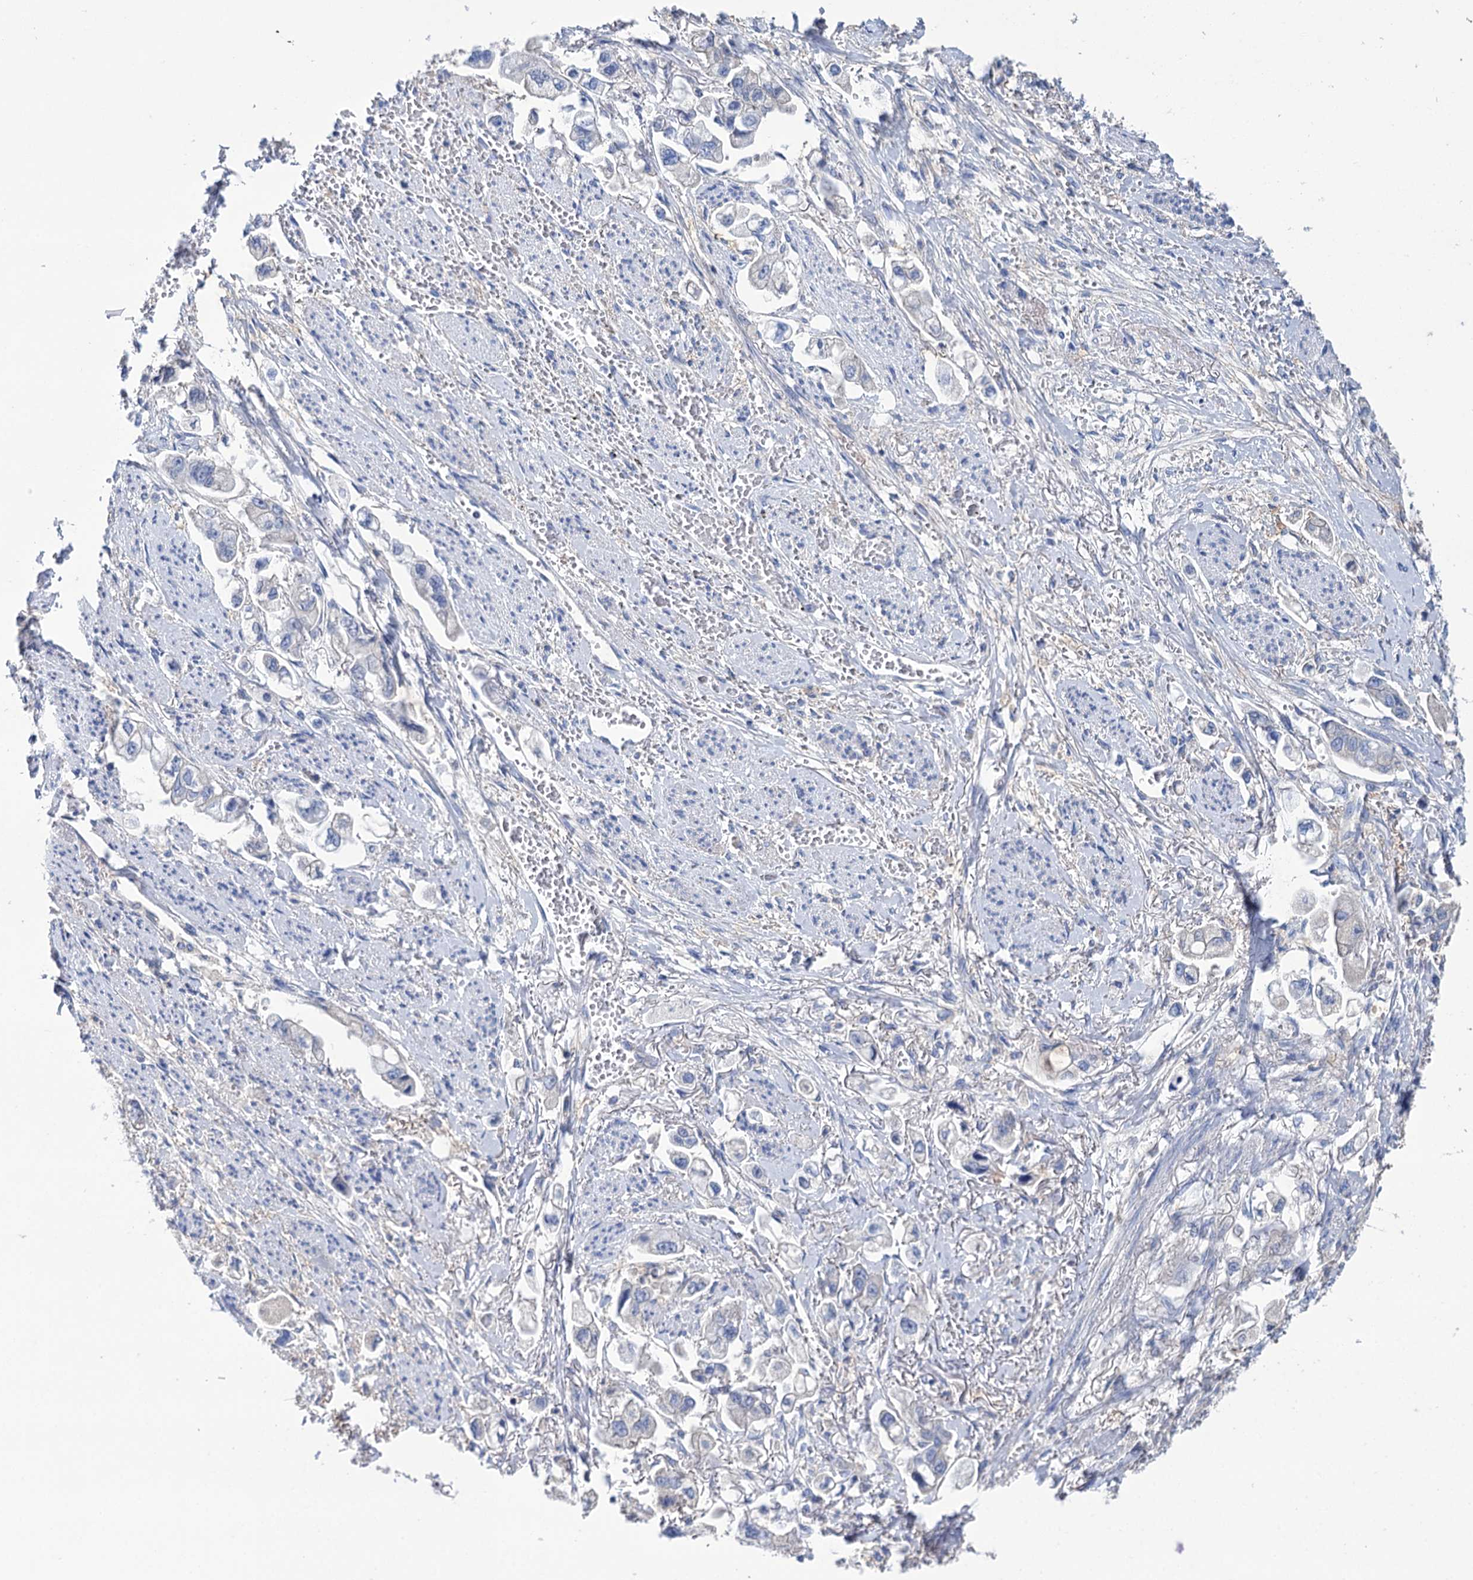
{"staining": {"intensity": "negative", "quantity": "none", "location": "none"}, "tissue": "stomach cancer", "cell_type": "Tumor cells", "image_type": "cancer", "snomed": [{"axis": "morphology", "description": "Adenocarcinoma, NOS"}, {"axis": "topography", "description": "Stomach"}], "caption": "Tumor cells are negative for brown protein staining in adenocarcinoma (stomach).", "gene": "FBXW12", "patient": {"sex": "male", "age": 62}}